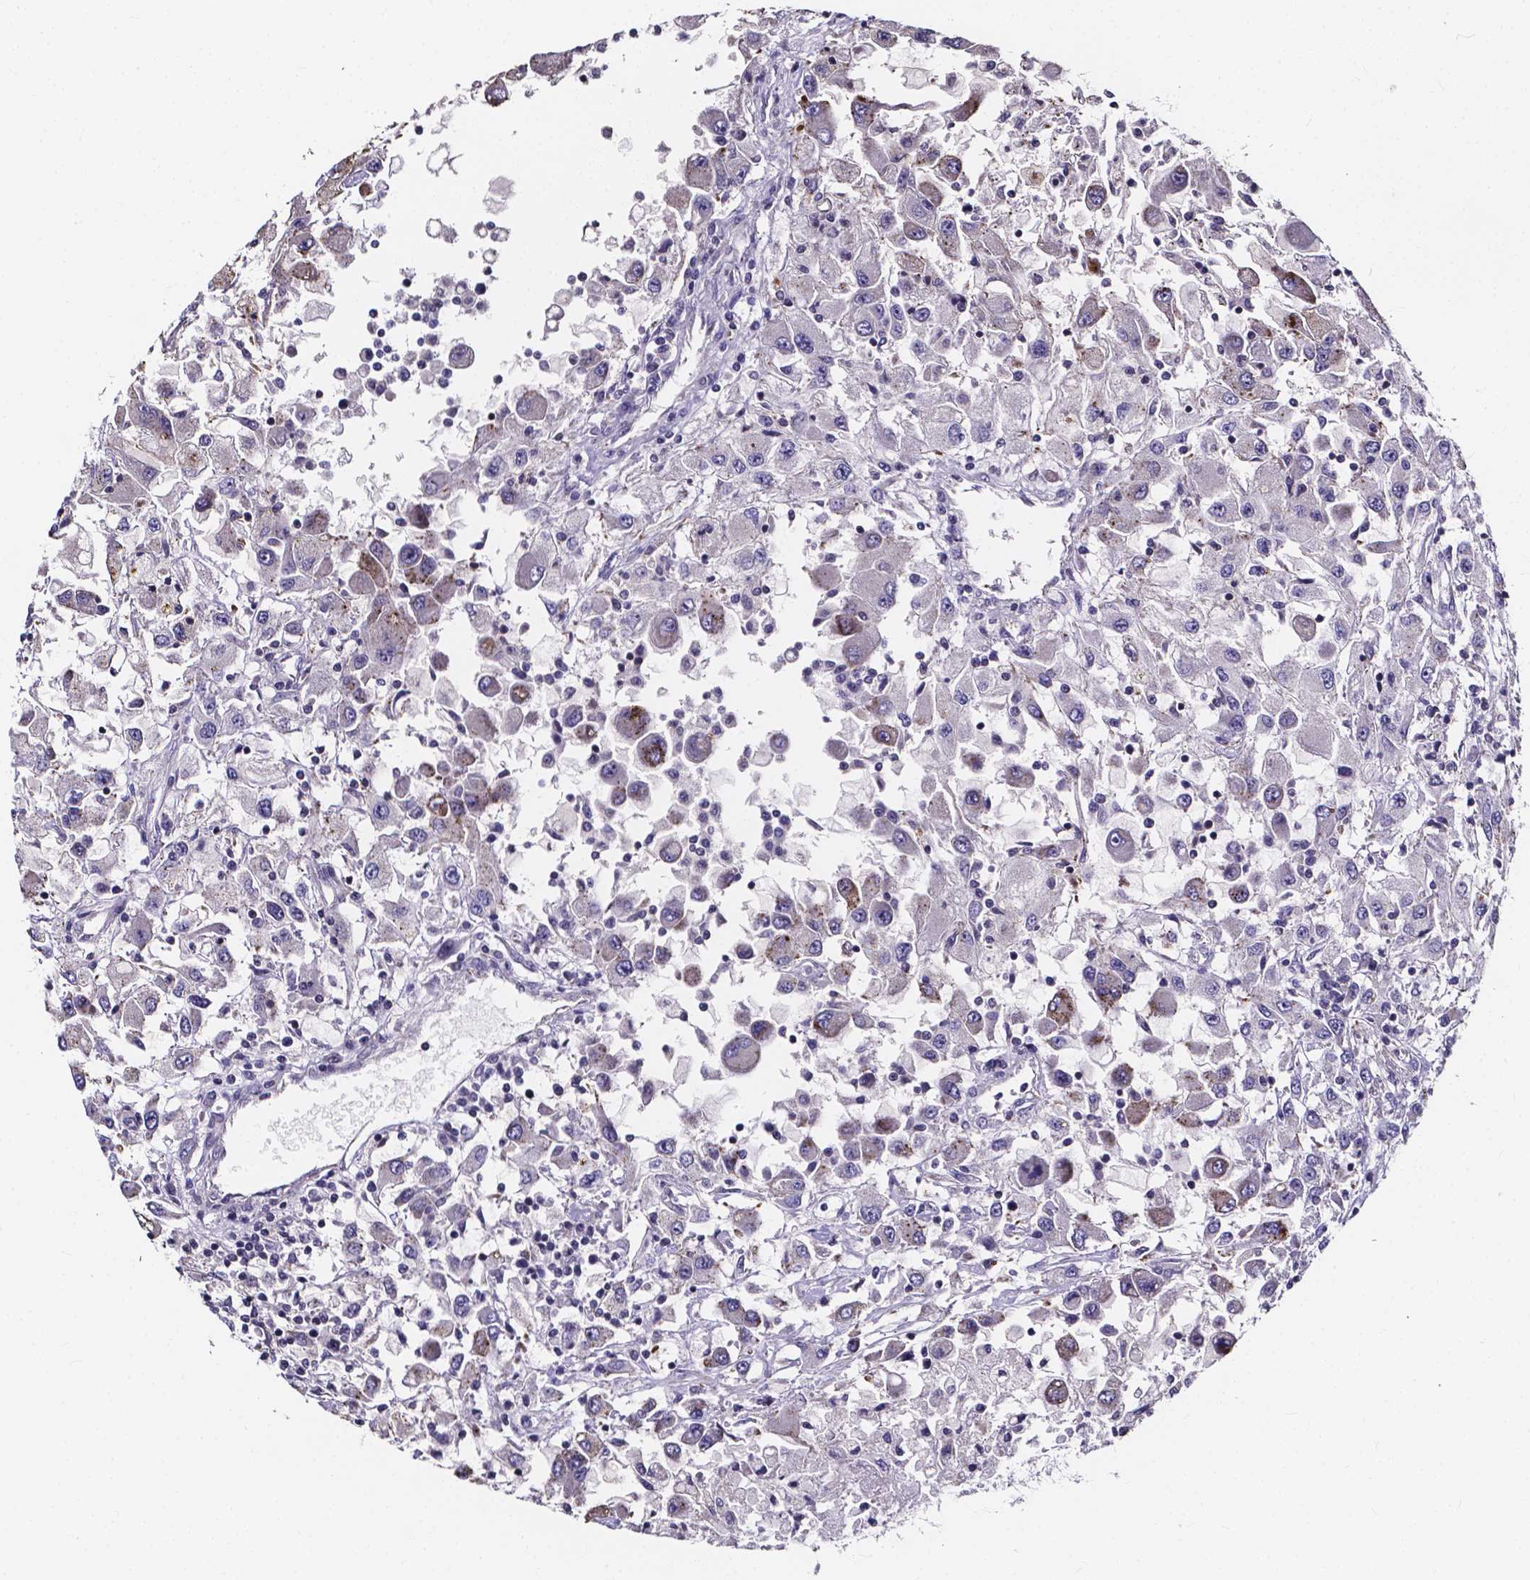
{"staining": {"intensity": "moderate", "quantity": "<25%", "location": "cytoplasmic/membranous"}, "tissue": "renal cancer", "cell_type": "Tumor cells", "image_type": "cancer", "snomed": [{"axis": "morphology", "description": "Adenocarcinoma, NOS"}, {"axis": "topography", "description": "Kidney"}], "caption": "Renal cancer (adenocarcinoma) stained for a protein (brown) shows moderate cytoplasmic/membranous positive positivity in about <25% of tumor cells.", "gene": "THEMIS", "patient": {"sex": "female", "age": 67}}